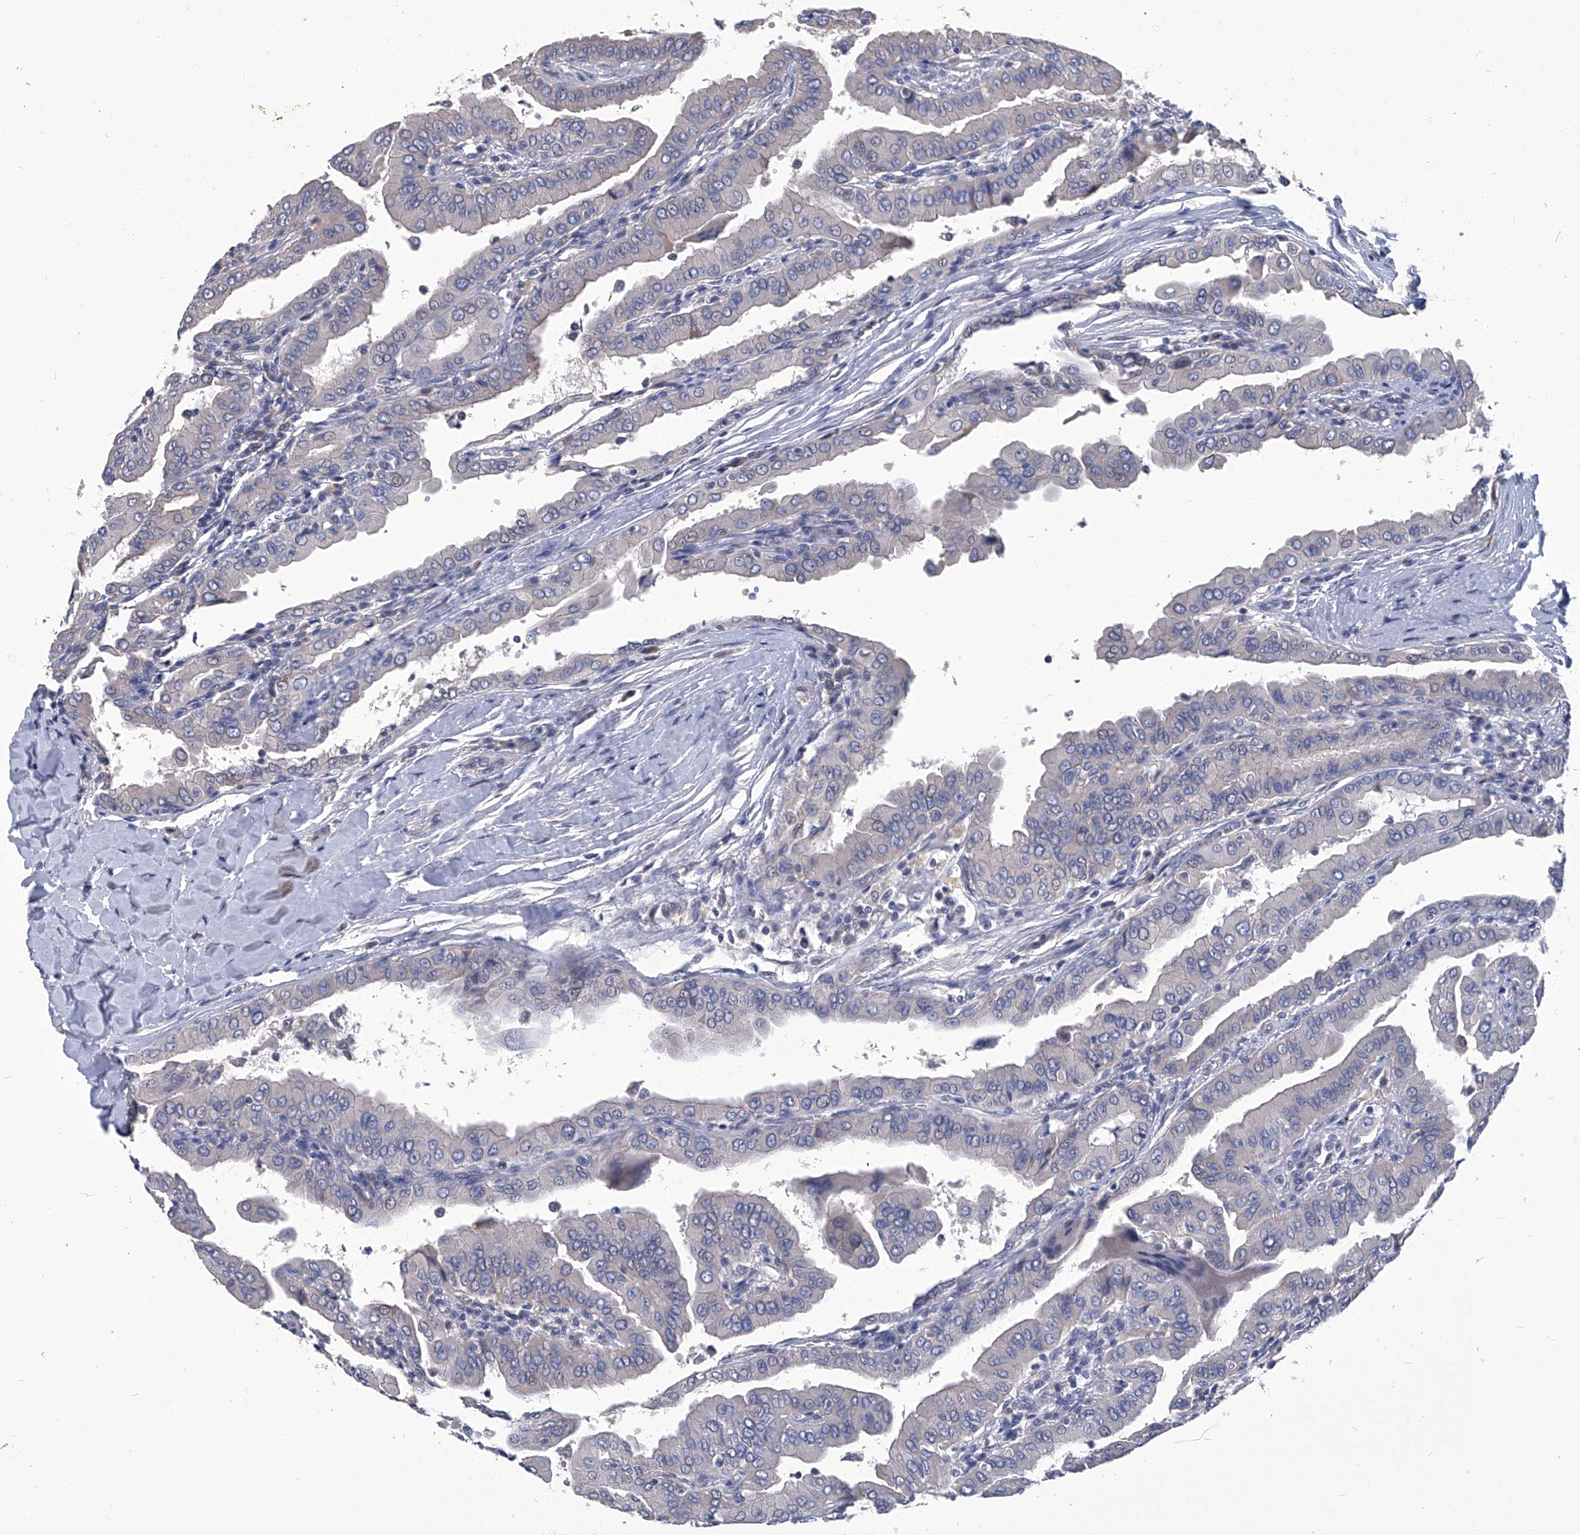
{"staining": {"intensity": "negative", "quantity": "none", "location": "none"}, "tissue": "thyroid cancer", "cell_type": "Tumor cells", "image_type": "cancer", "snomed": [{"axis": "morphology", "description": "Papillary adenocarcinoma, NOS"}, {"axis": "topography", "description": "Thyroid gland"}], "caption": "This is an immunohistochemistry image of thyroid papillary adenocarcinoma. There is no staining in tumor cells.", "gene": "TGFBR1", "patient": {"sex": "male", "age": 33}}